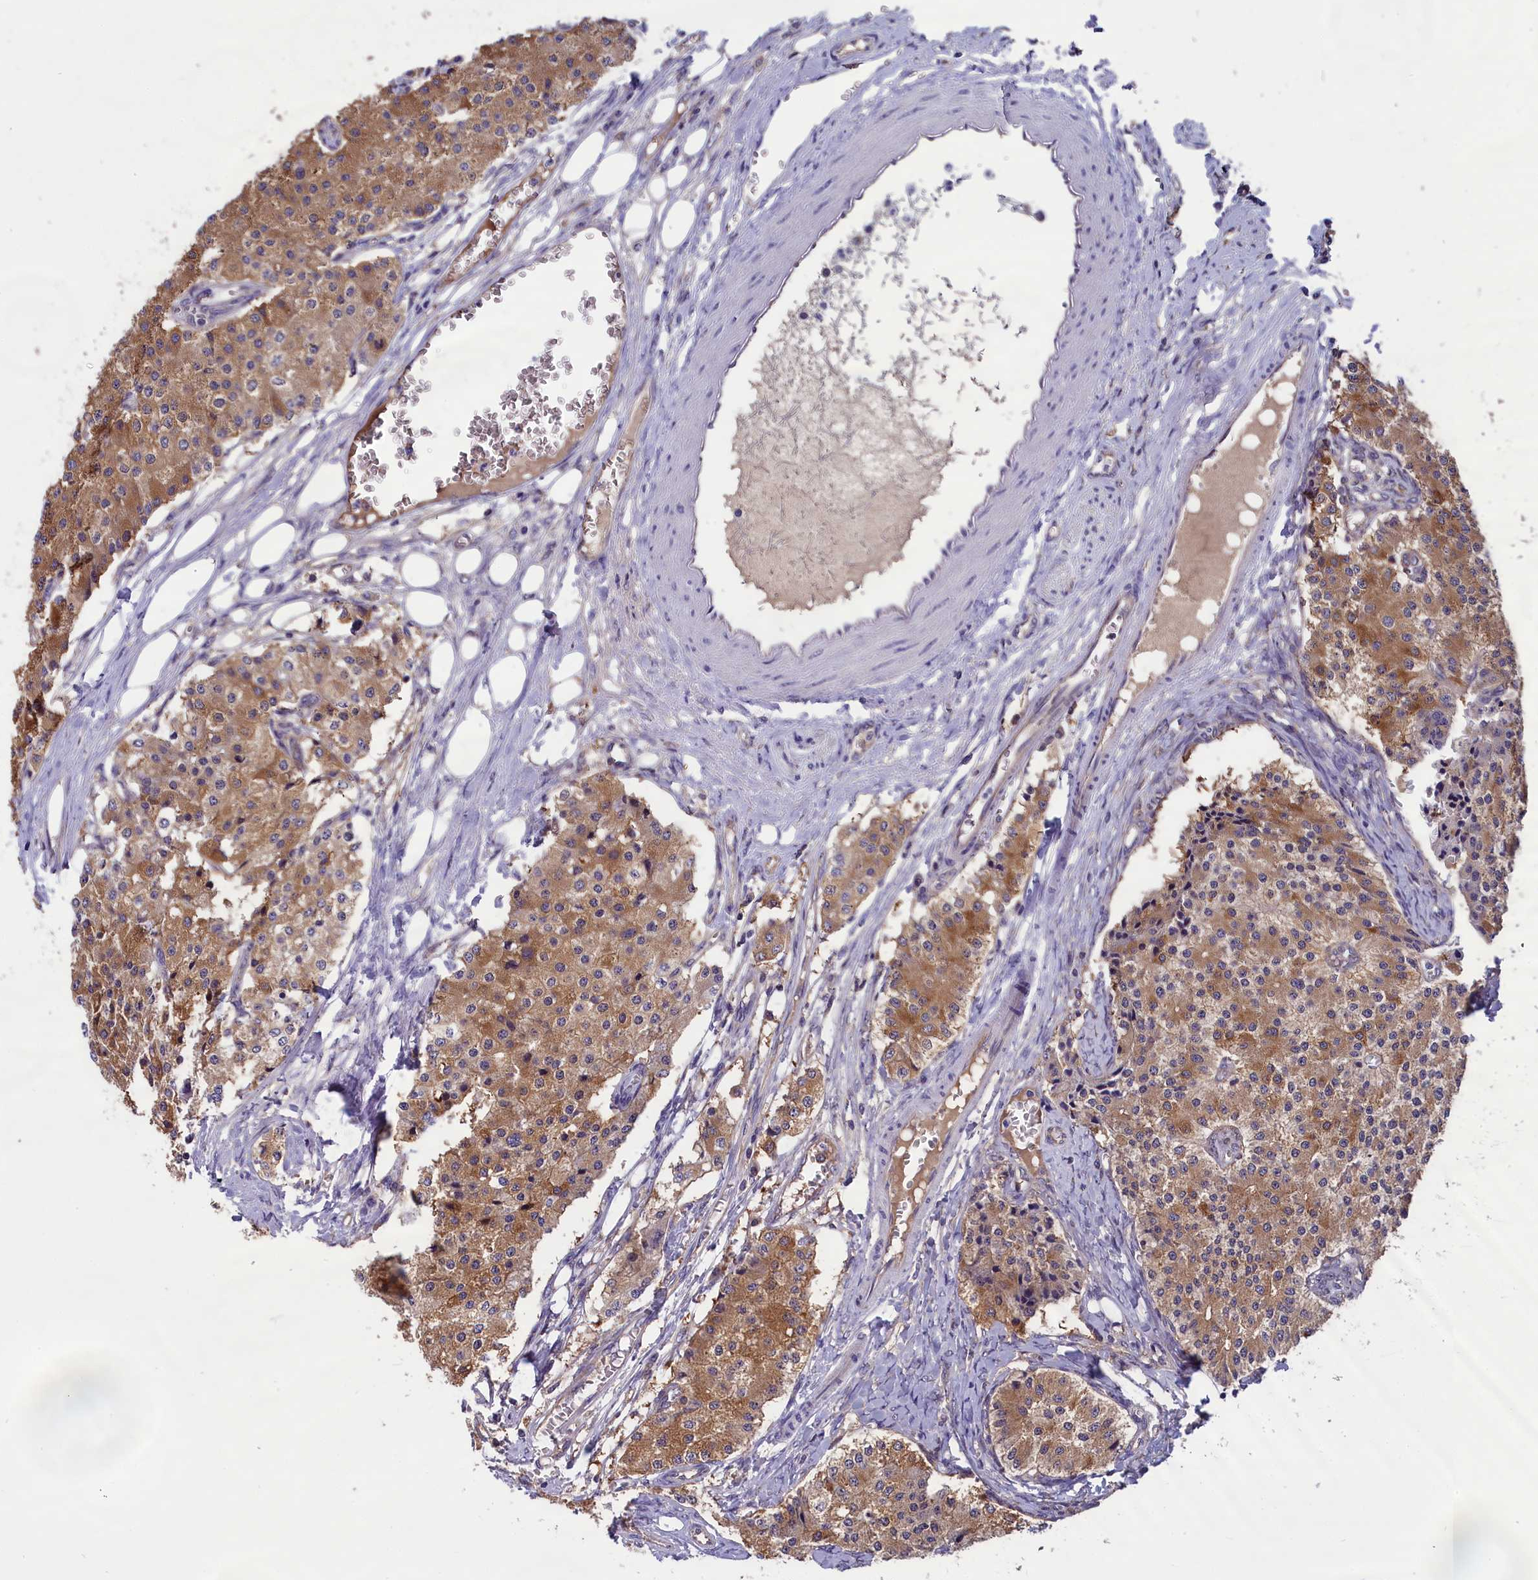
{"staining": {"intensity": "moderate", "quantity": "25%-75%", "location": "cytoplasmic/membranous"}, "tissue": "carcinoid", "cell_type": "Tumor cells", "image_type": "cancer", "snomed": [{"axis": "morphology", "description": "Carcinoid, malignant, NOS"}, {"axis": "topography", "description": "Colon"}], "caption": "Brown immunohistochemical staining in human carcinoid displays moderate cytoplasmic/membranous staining in approximately 25%-75% of tumor cells.", "gene": "ABCC8", "patient": {"sex": "female", "age": 52}}